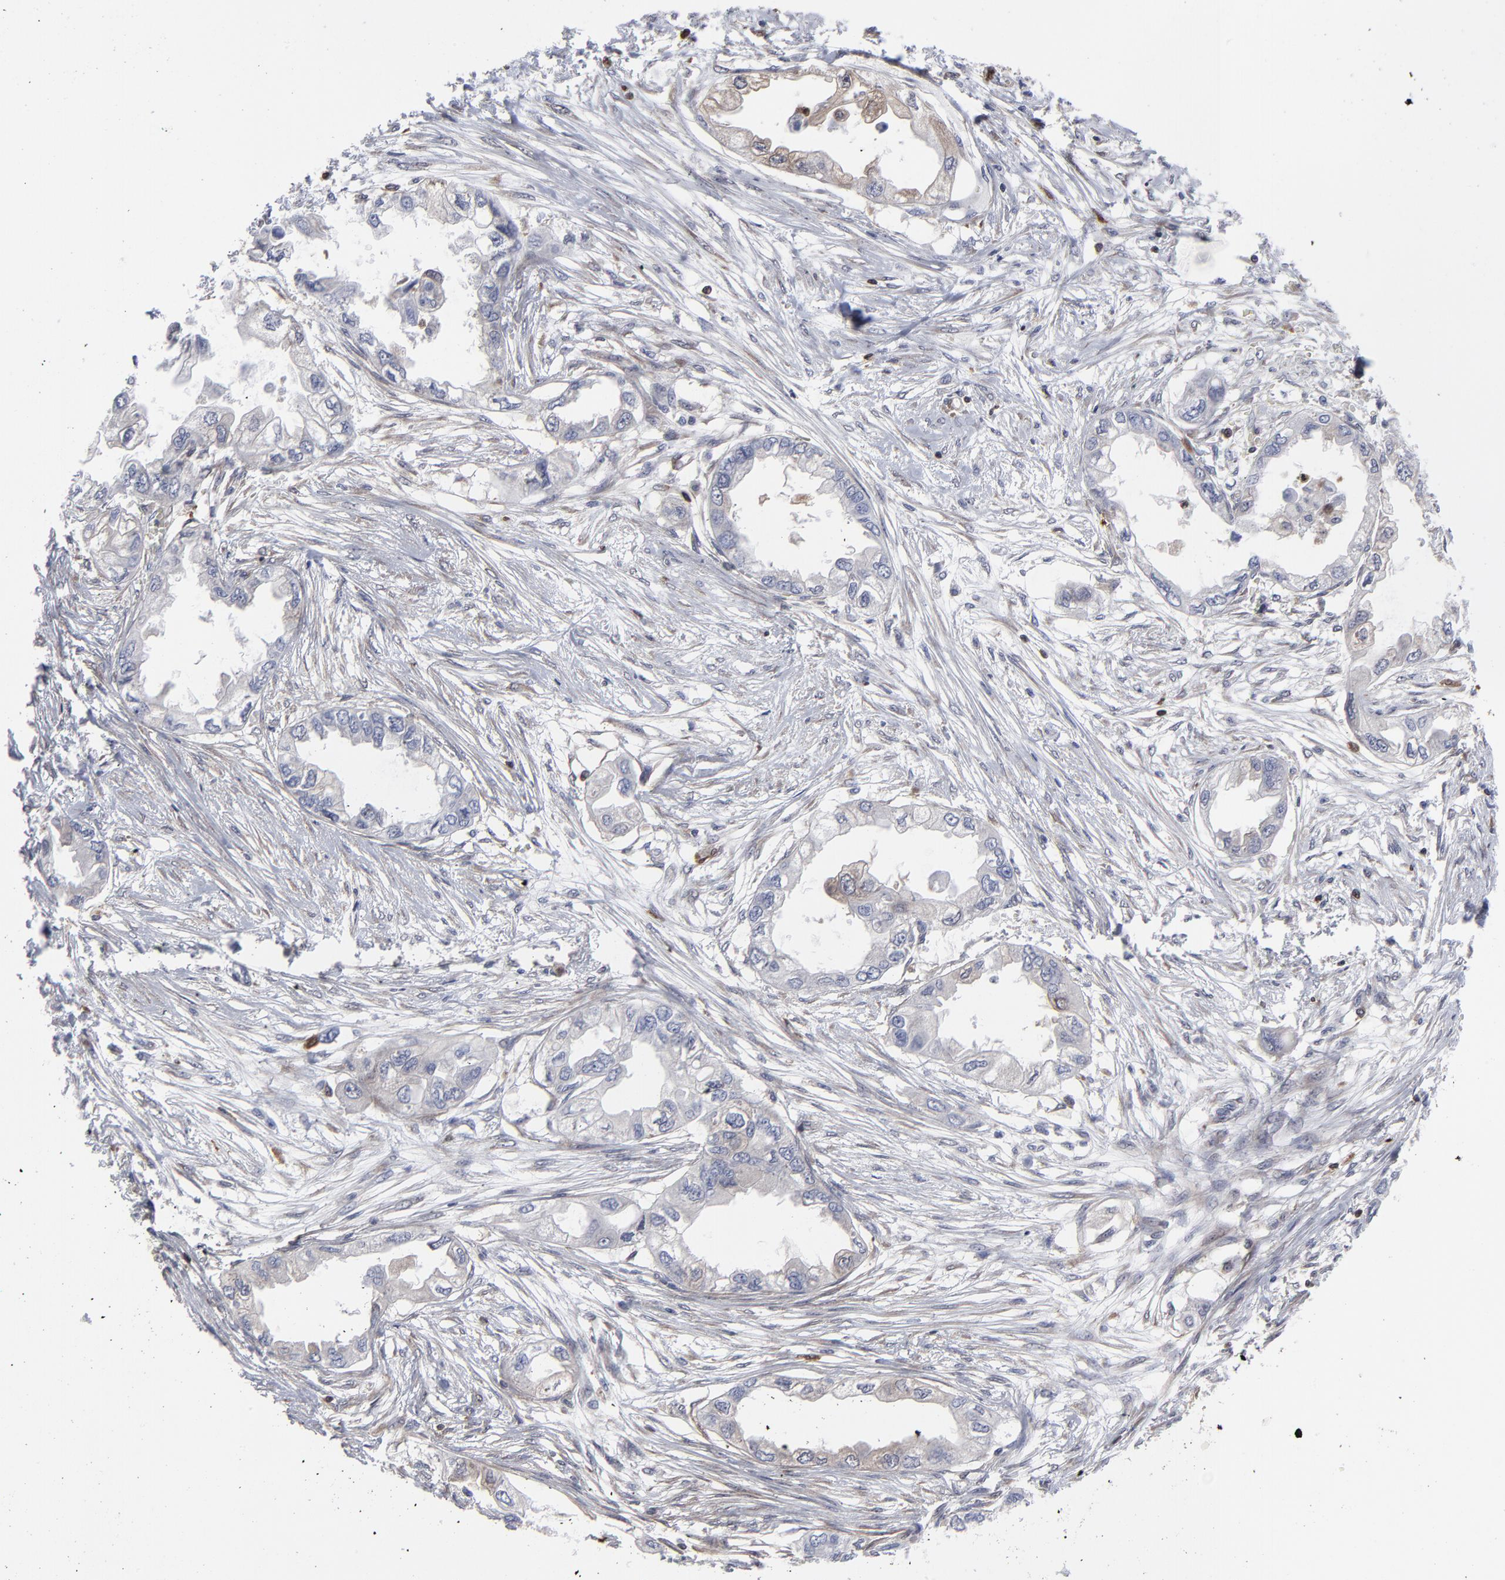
{"staining": {"intensity": "negative", "quantity": "none", "location": "none"}, "tissue": "endometrial cancer", "cell_type": "Tumor cells", "image_type": "cancer", "snomed": [{"axis": "morphology", "description": "Adenocarcinoma, NOS"}, {"axis": "topography", "description": "Endometrium"}], "caption": "Immunohistochemistry (IHC) micrograph of human endometrial cancer (adenocarcinoma) stained for a protein (brown), which demonstrates no expression in tumor cells.", "gene": "MAP2K1", "patient": {"sex": "female", "age": 67}}